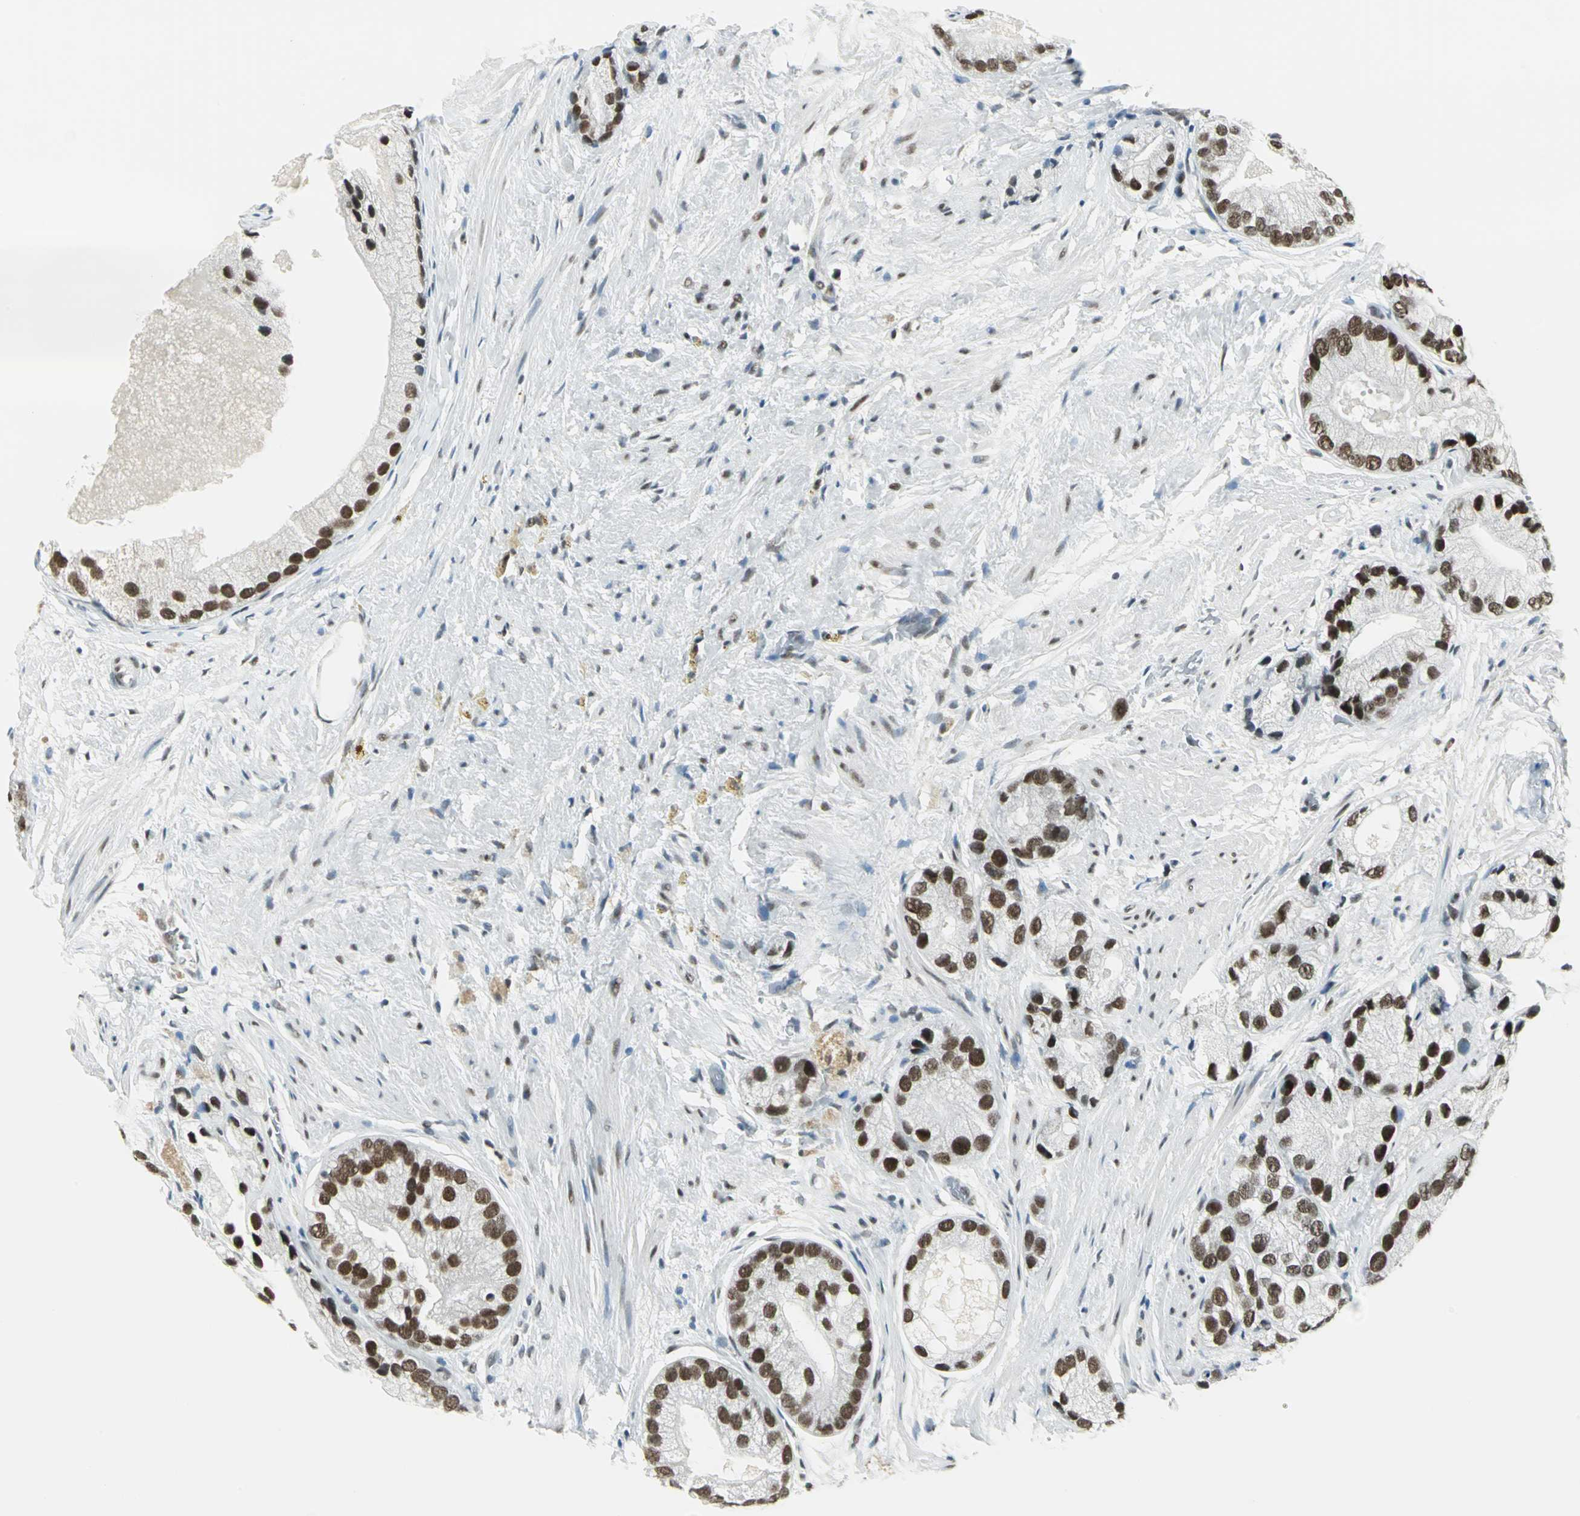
{"staining": {"intensity": "strong", "quantity": ">75%", "location": "nuclear"}, "tissue": "prostate cancer", "cell_type": "Tumor cells", "image_type": "cancer", "snomed": [{"axis": "morphology", "description": "Adenocarcinoma, Low grade"}, {"axis": "topography", "description": "Prostate"}], "caption": "Strong nuclear positivity for a protein is identified in approximately >75% of tumor cells of prostate cancer using immunohistochemistry.", "gene": "ADNP", "patient": {"sex": "male", "age": 69}}